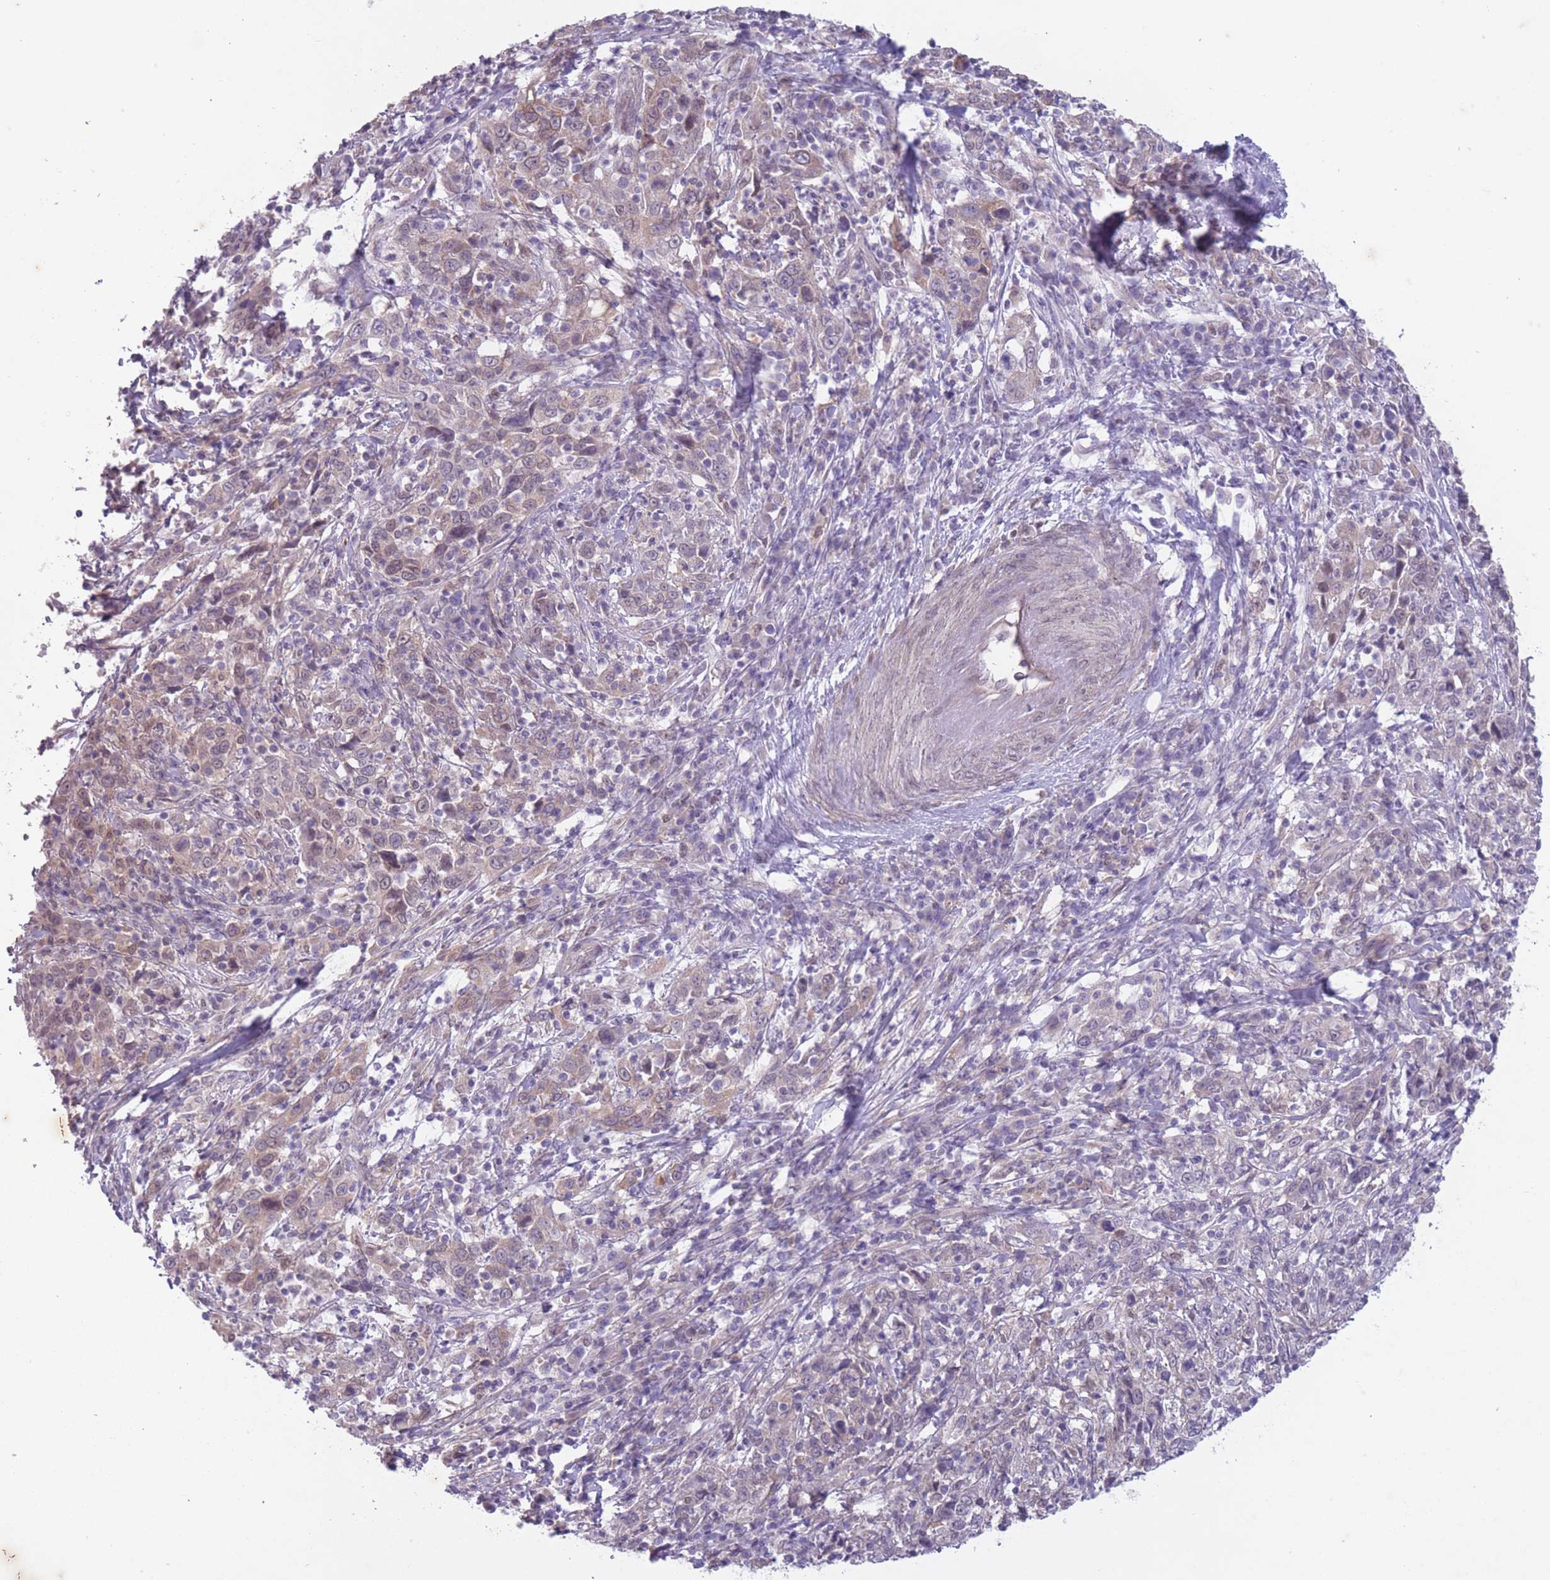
{"staining": {"intensity": "weak", "quantity": "<25%", "location": "cytoplasmic/membranous"}, "tissue": "cervical cancer", "cell_type": "Tumor cells", "image_type": "cancer", "snomed": [{"axis": "morphology", "description": "Squamous cell carcinoma, NOS"}, {"axis": "topography", "description": "Cervix"}], "caption": "Immunohistochemistry (IHC) micrograph of neoplastic tissue: human squamous cell carcinoma (cervical) stained with DAB (3,3'-diaminobenzidine) demonstrates no significant protein staining in tumor cells.", "gene": "ARPIN", "patient": {"sex": "female", "age": 46}}